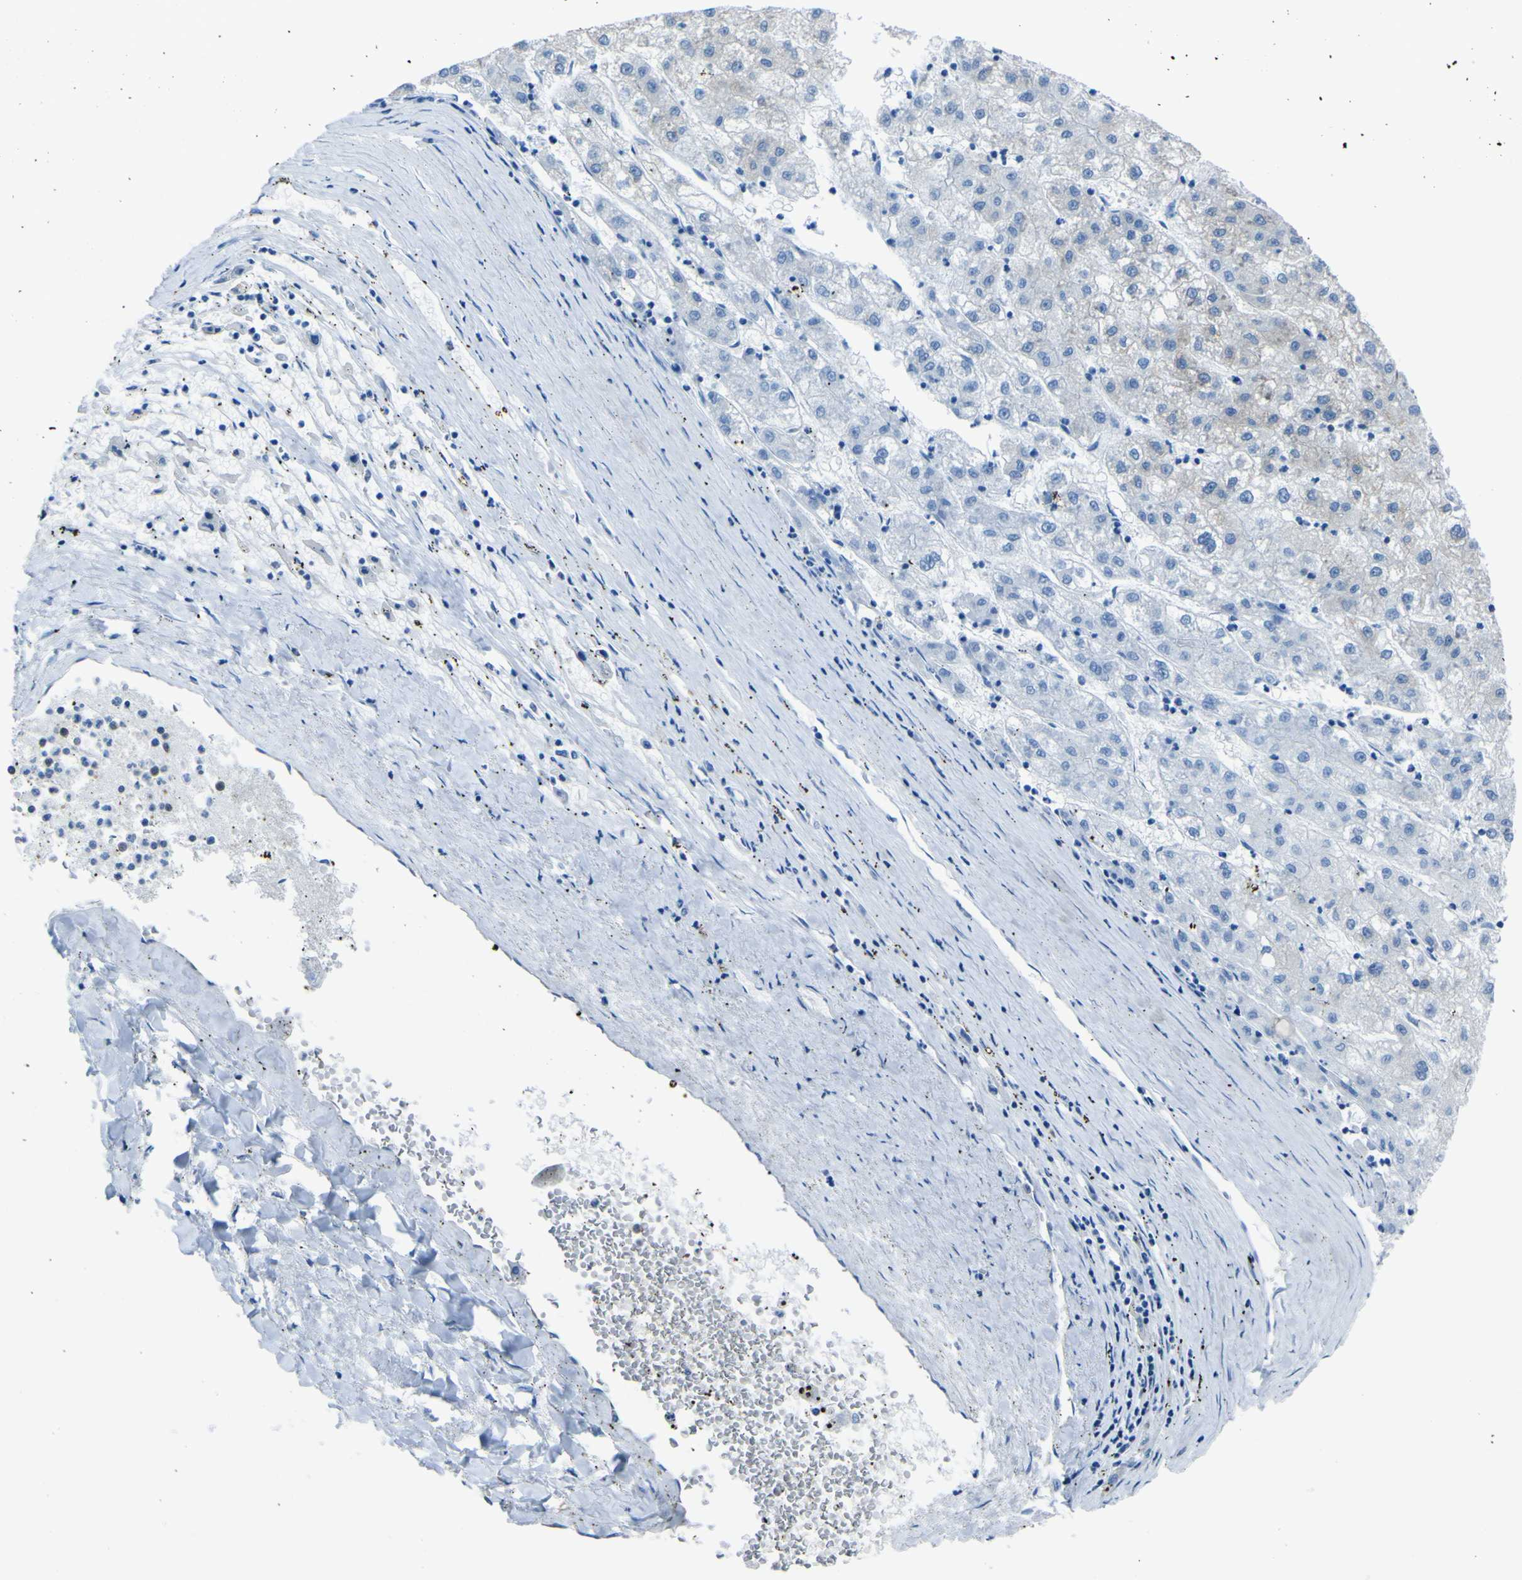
{"staining": {"intensity": "moderate", "quantity": "<25%", "location": "cytoplasmic/membranous"}, "tissue": "liver cancer", "cell_type": "Tumor cells", "image_type": "cancer", "snomed": [{"axis": "morphology", "description": "Carcinoma, Hepatocellular, NOS"}, {"axis": "topography", "description": "Liver"}], "caption": "Brown immunohistochemical staining in human liver cancer exhibits moderate cytoplasmic/membranous positivity in approximately <25% of tumor cells. (DAB IHC, brown staining for protein, blue staining for nuclei).", "gene": "STIM1", "patient": {"sex": "male", "age": 72}}